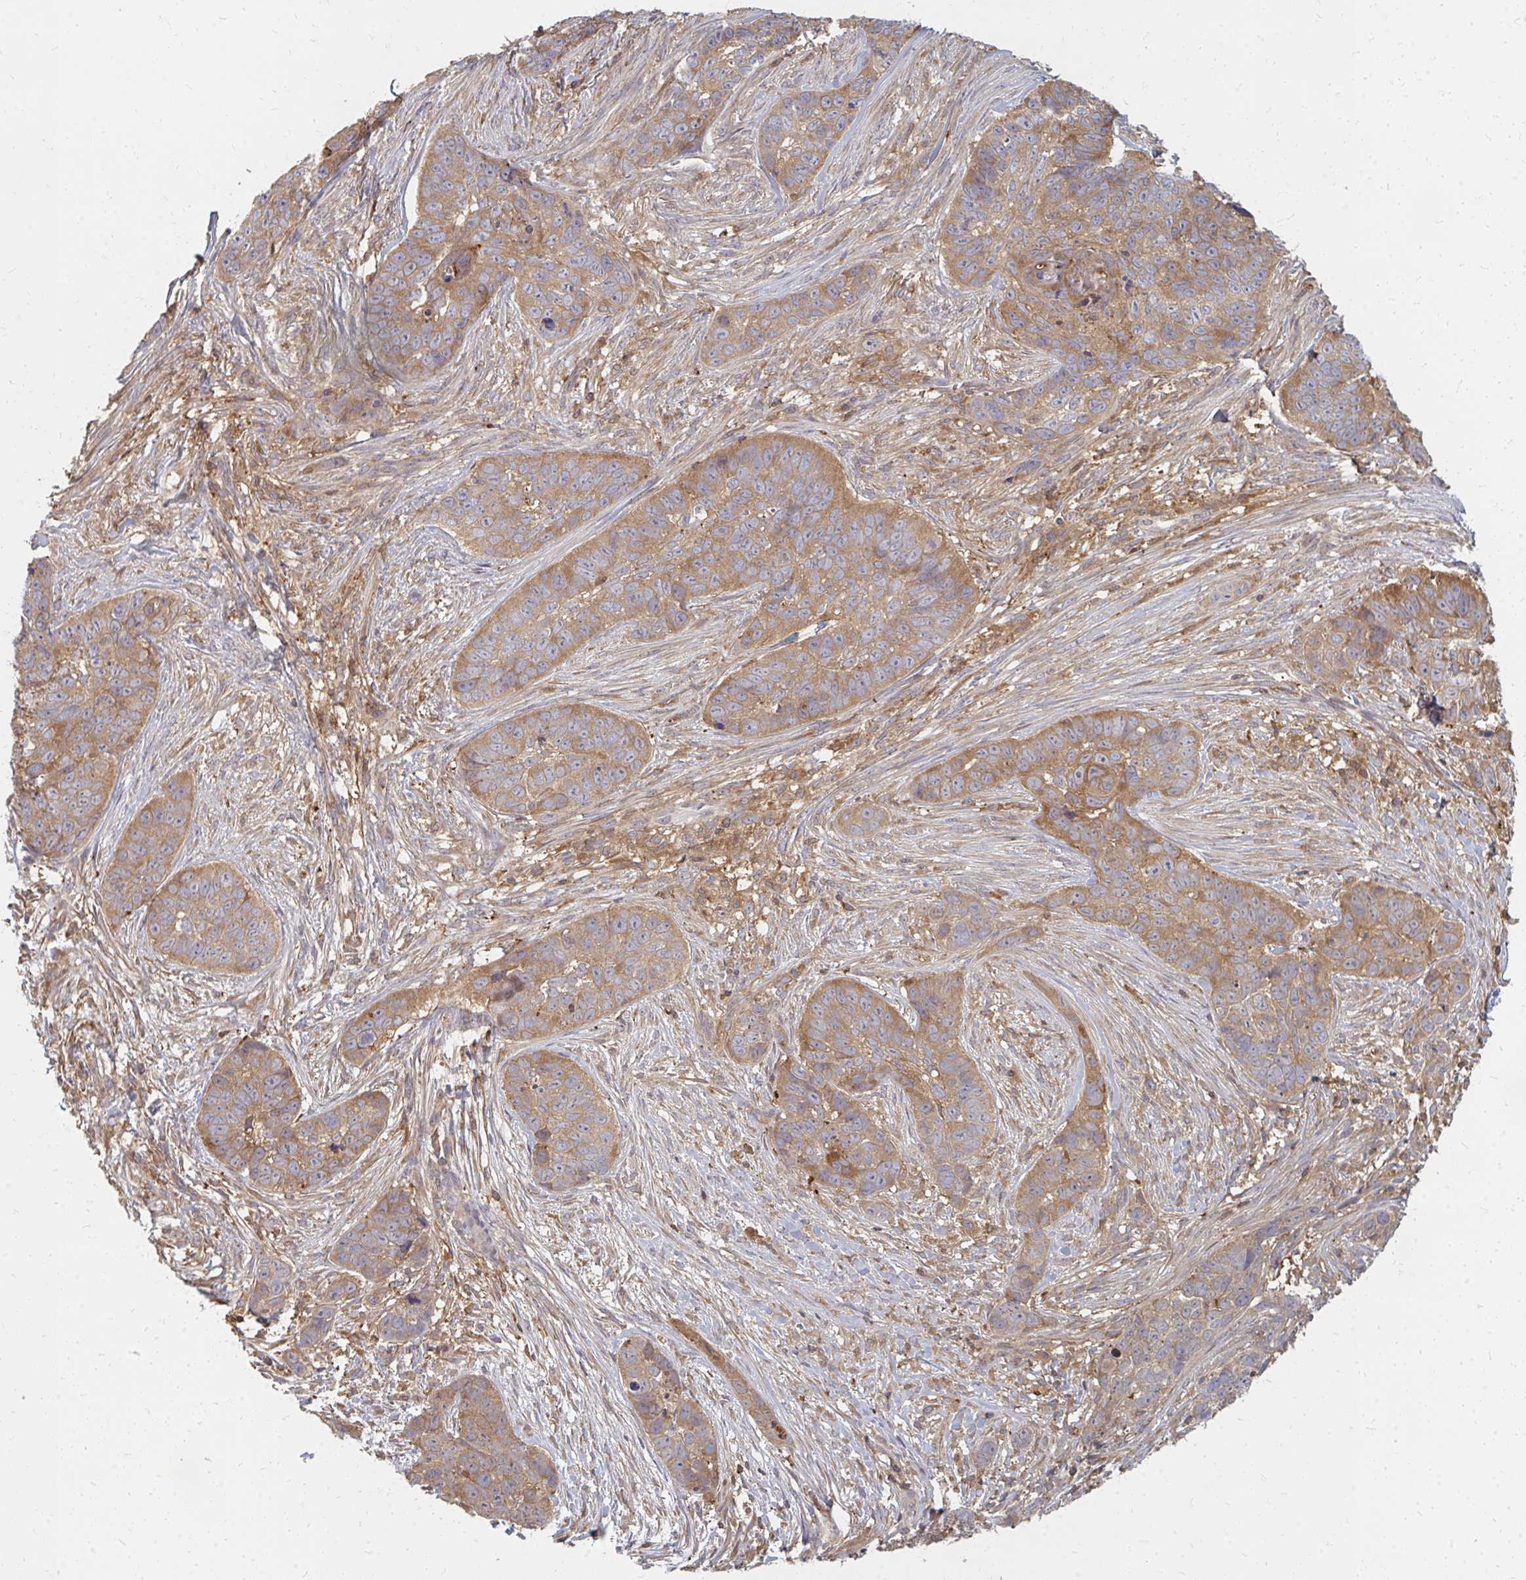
{"staining": {"intensity": "moderate", "quantity": ">75%", "location": "cytoplasmic/membranous"}, "tissue": "skin cancer", "cell_type": "Tumor cells", "image_type": "cancer", "snomed": [{"axis": "morphology", "description": "Basal cell carcinoma"}, {"axis": "topography", "description": "Skin"}], "caption": "An image of skin cancer (basal cell carcinoma) stained for a protein shows moderate cytoplasmic/membranous brown staining in tumor cells.", "gene": "ZNF285", "patient": {"sex": "female", "age": 82}}